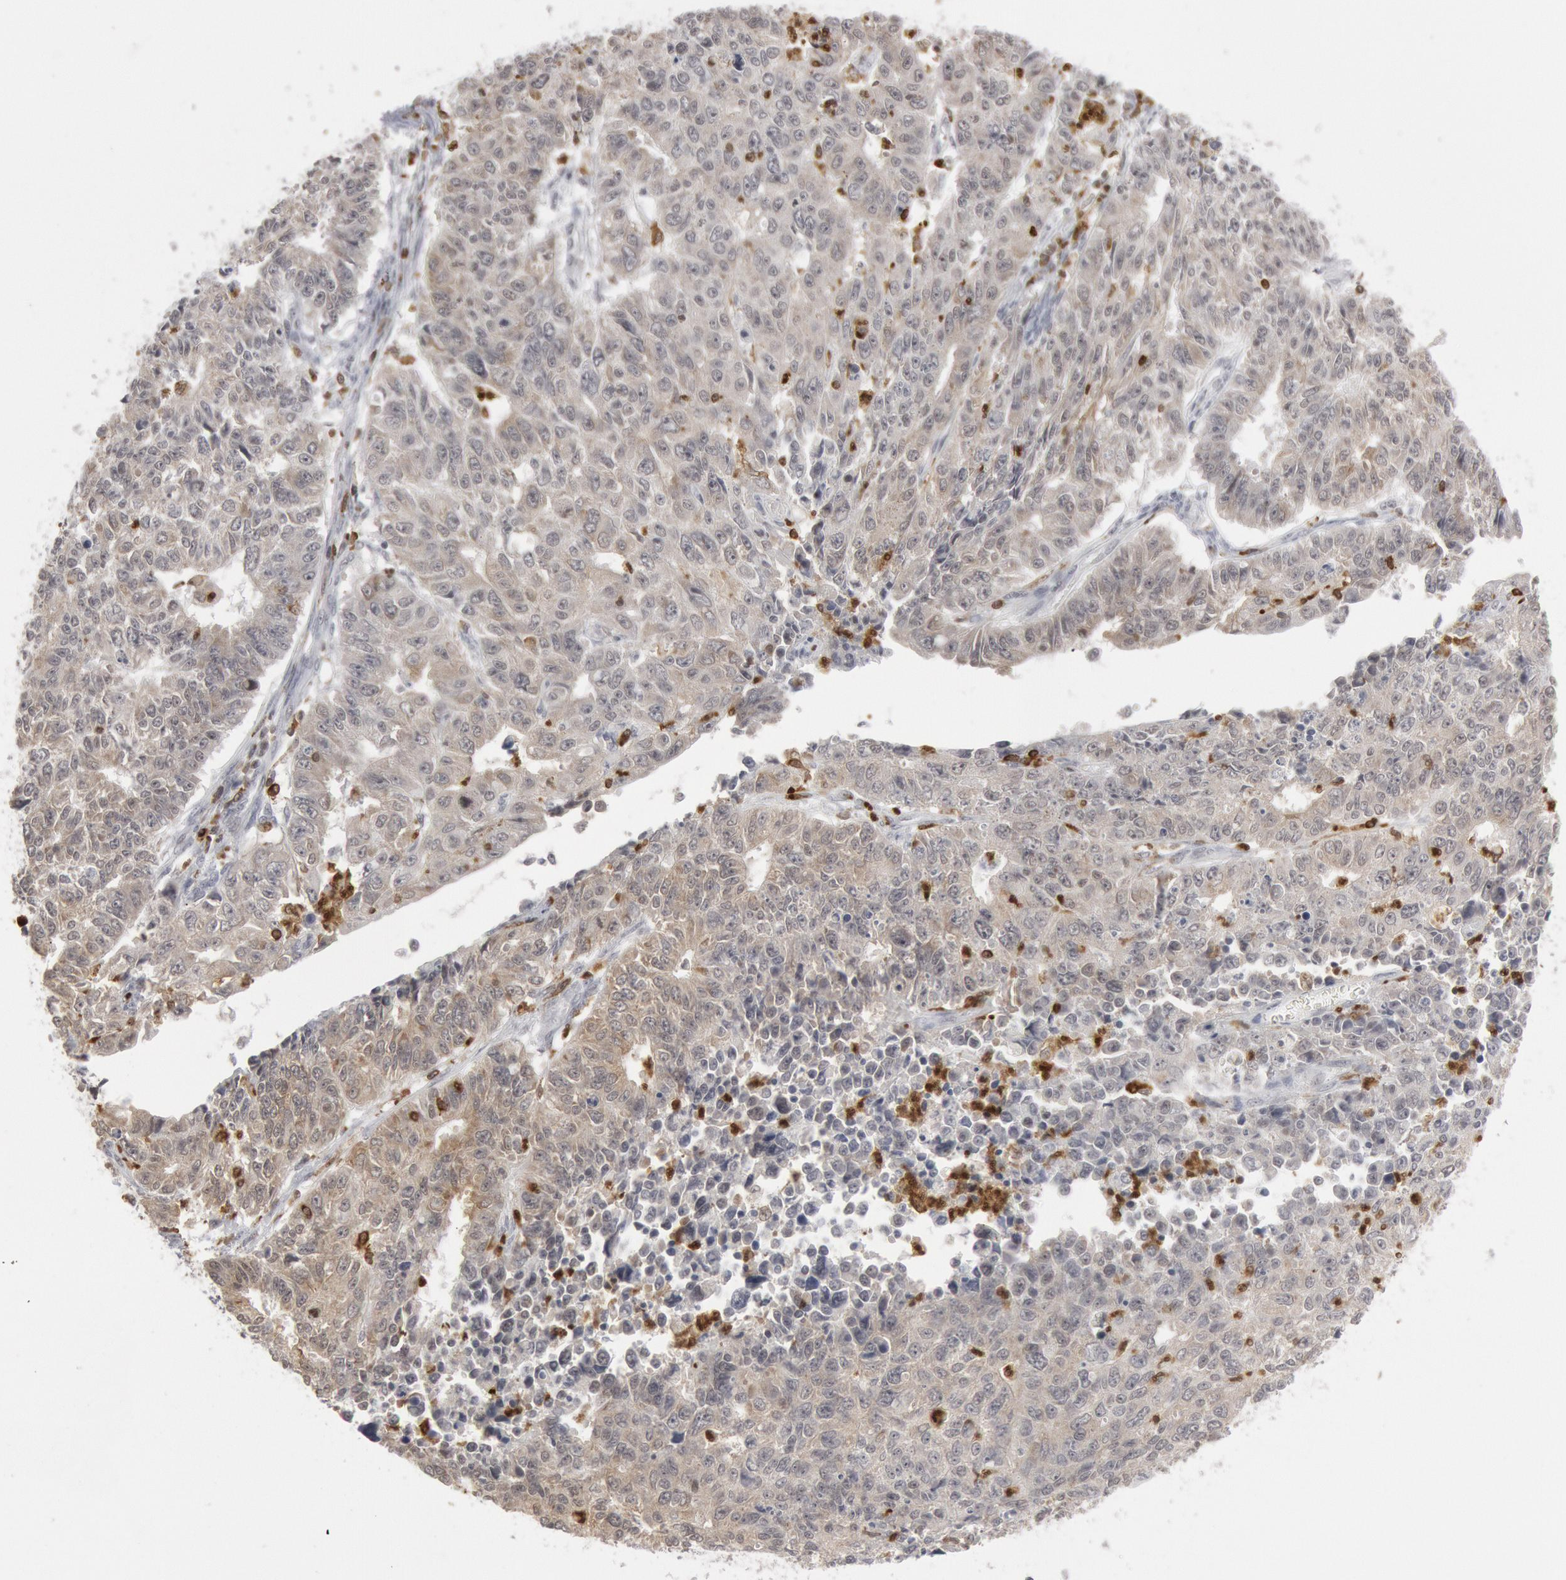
{"staining": {"intensity": "weak", "quantity": "25%-75%", "location": "cytoplasmic/membranous"}, "tissue": "endometrial cancer", "cell_type": "Tumor cells", "image_type": "cancer", "snomed": [{"axis": "morphology", "description": "Adenocarcinoma, NOS"}, {"axis": "topography", "description": "Endometrium"}], "caption": "Immunohistochemistry of human endometrial cancer (adenocarcinoma) displays low levels of weak cytoplasmic/membranous positivity in about 25%-75% of tumor cells.", "gene": "PTPN6", "patient": {"sex": "female", "age": 42}}